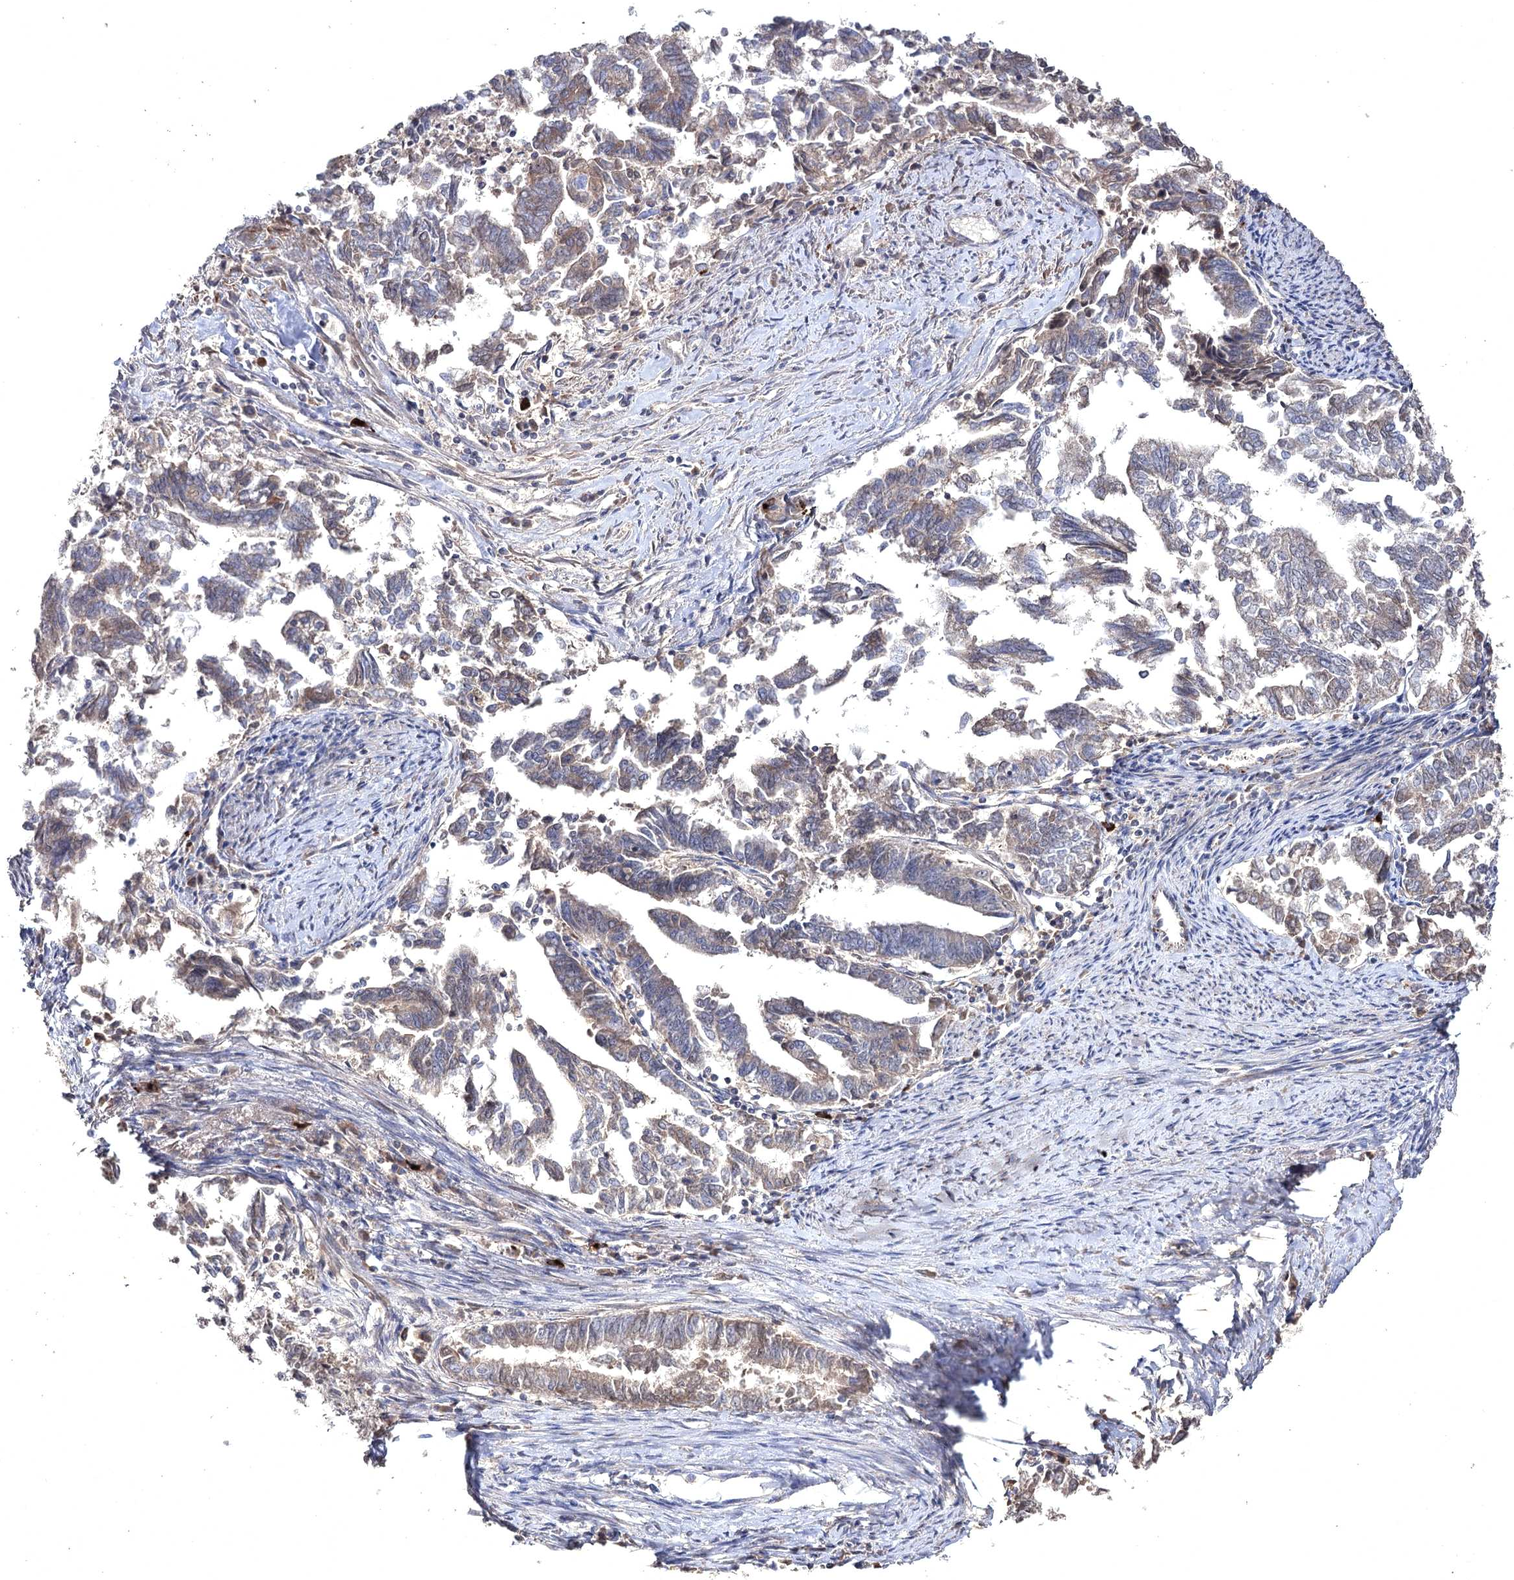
{"staining": {"intensity": "moderate", "quantity": "<25%", "location": "cytoplasmic/membranous"}, "tissue": "endometrial cancer", "cell_type": "Tumor cells", "image_type": "cancer", "snomed": [{"axis": "morphology", "description": "Adenocarcinoma, NOS"}, {"axis": "topography", "description": "Endometrium"}], "caption": "The image exhibits staining of adenocarcinoma (endometrial), revealing moderate cytoplasmic/membranous protein positivity (brown color) within tumor cells. (Stains: DAB in brown, nuclei in blue, Microscopy: brightfield microscopy at high magnification).", "gene": "SEMA4G", "patient": {"sex": "female", "age": 79}}